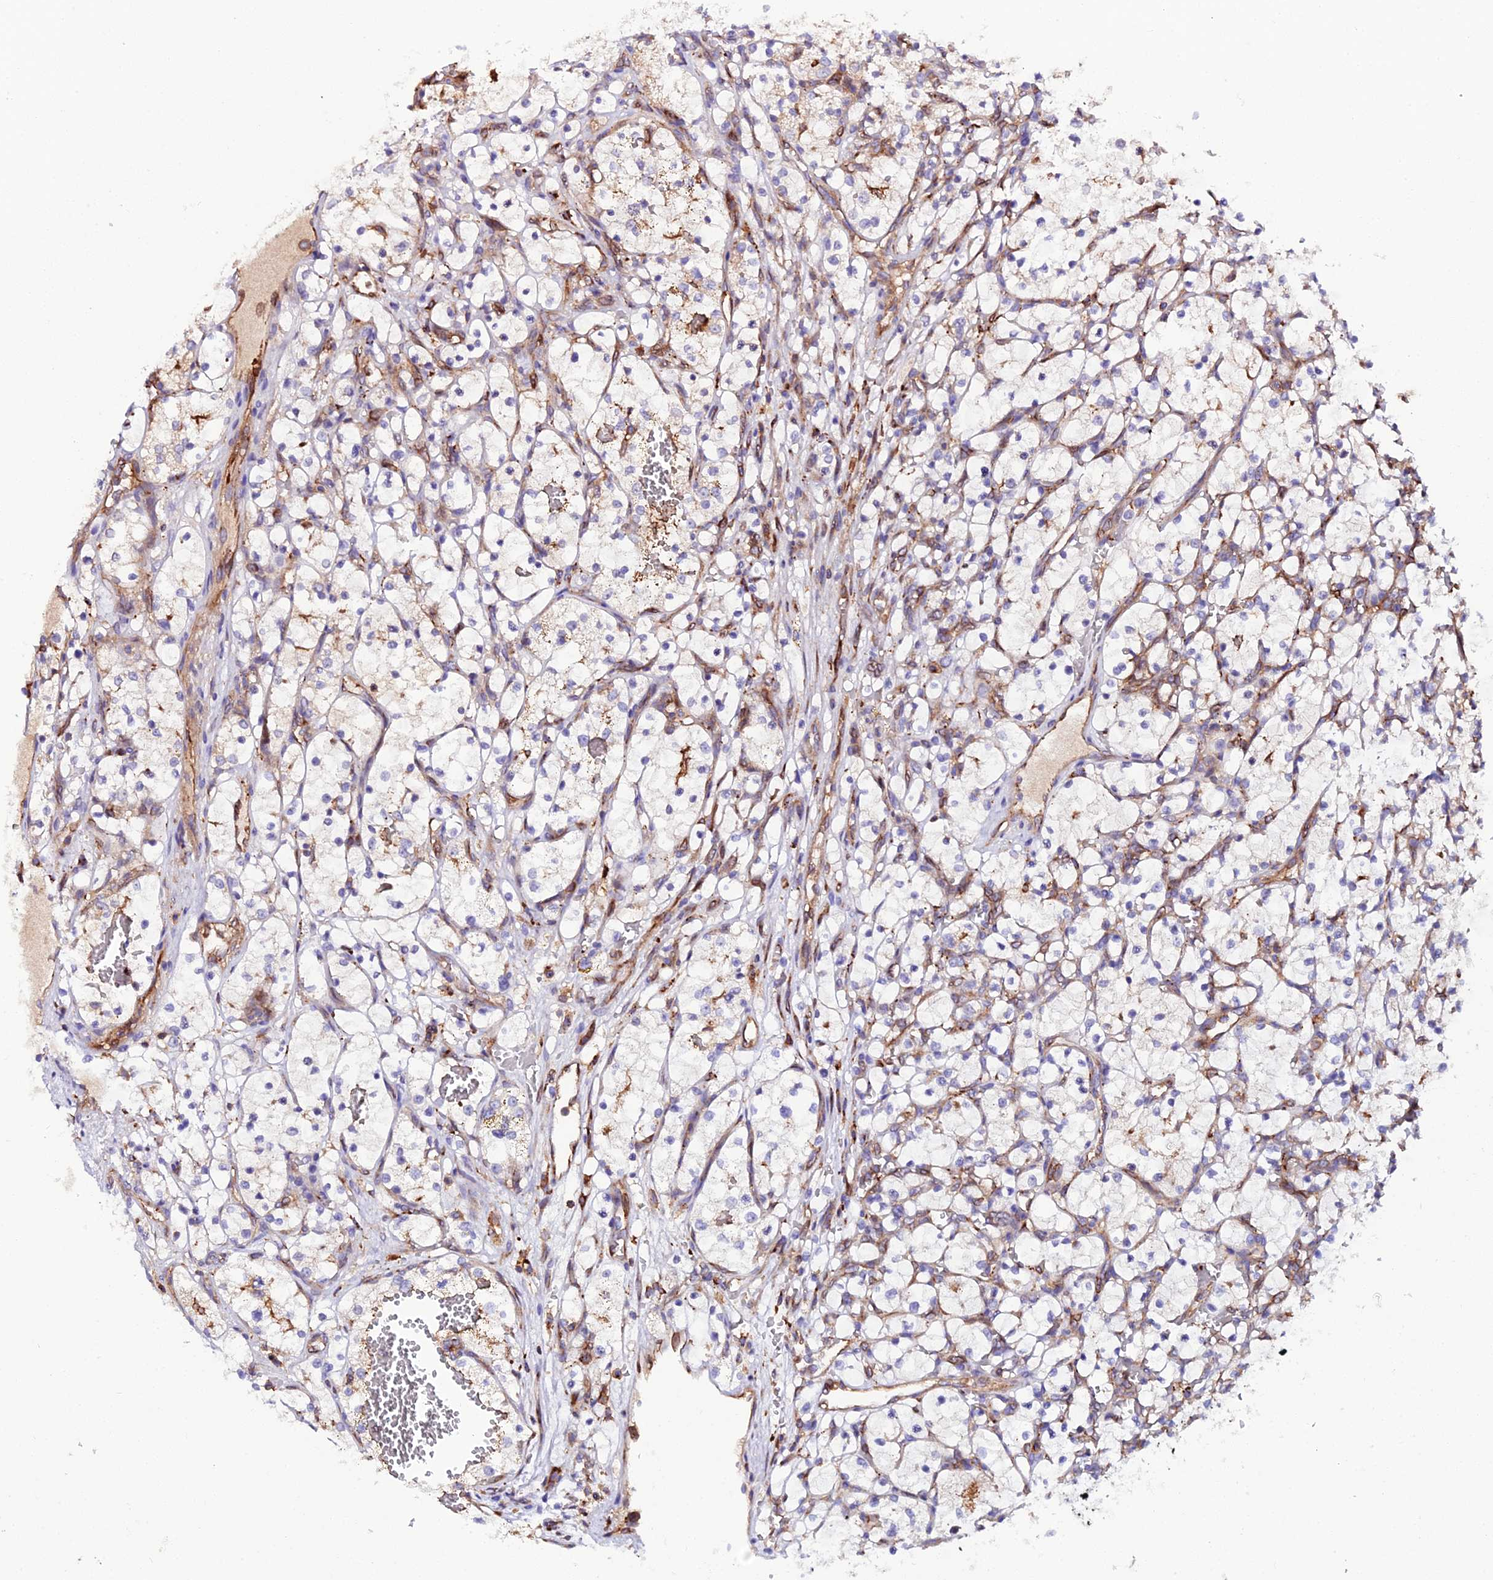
{"staining": {"intensity": "negative", "quantity": "none", "location": "none"}, "tissue": "renal cancer", "cell_type": "Tumor cells", "image_type": "cancer", "snomed": [{"axis": "morphology", "description": "Adenocarcinoma, NOS"}, {"axis": "topography", "description": "Kidney"}], "caption": "DAB (3,3'-diaminobenzidine) immunohistochemical staining of human renal cancer (adenocarcinoma) exhibits no significant expression in tumor cells. (DAB immunohistochemistry (IHC) visualized using brightfield microscopy, high magnification).", "gene": "TRPV2", "patient": {"sex": "female", "age": 69}}